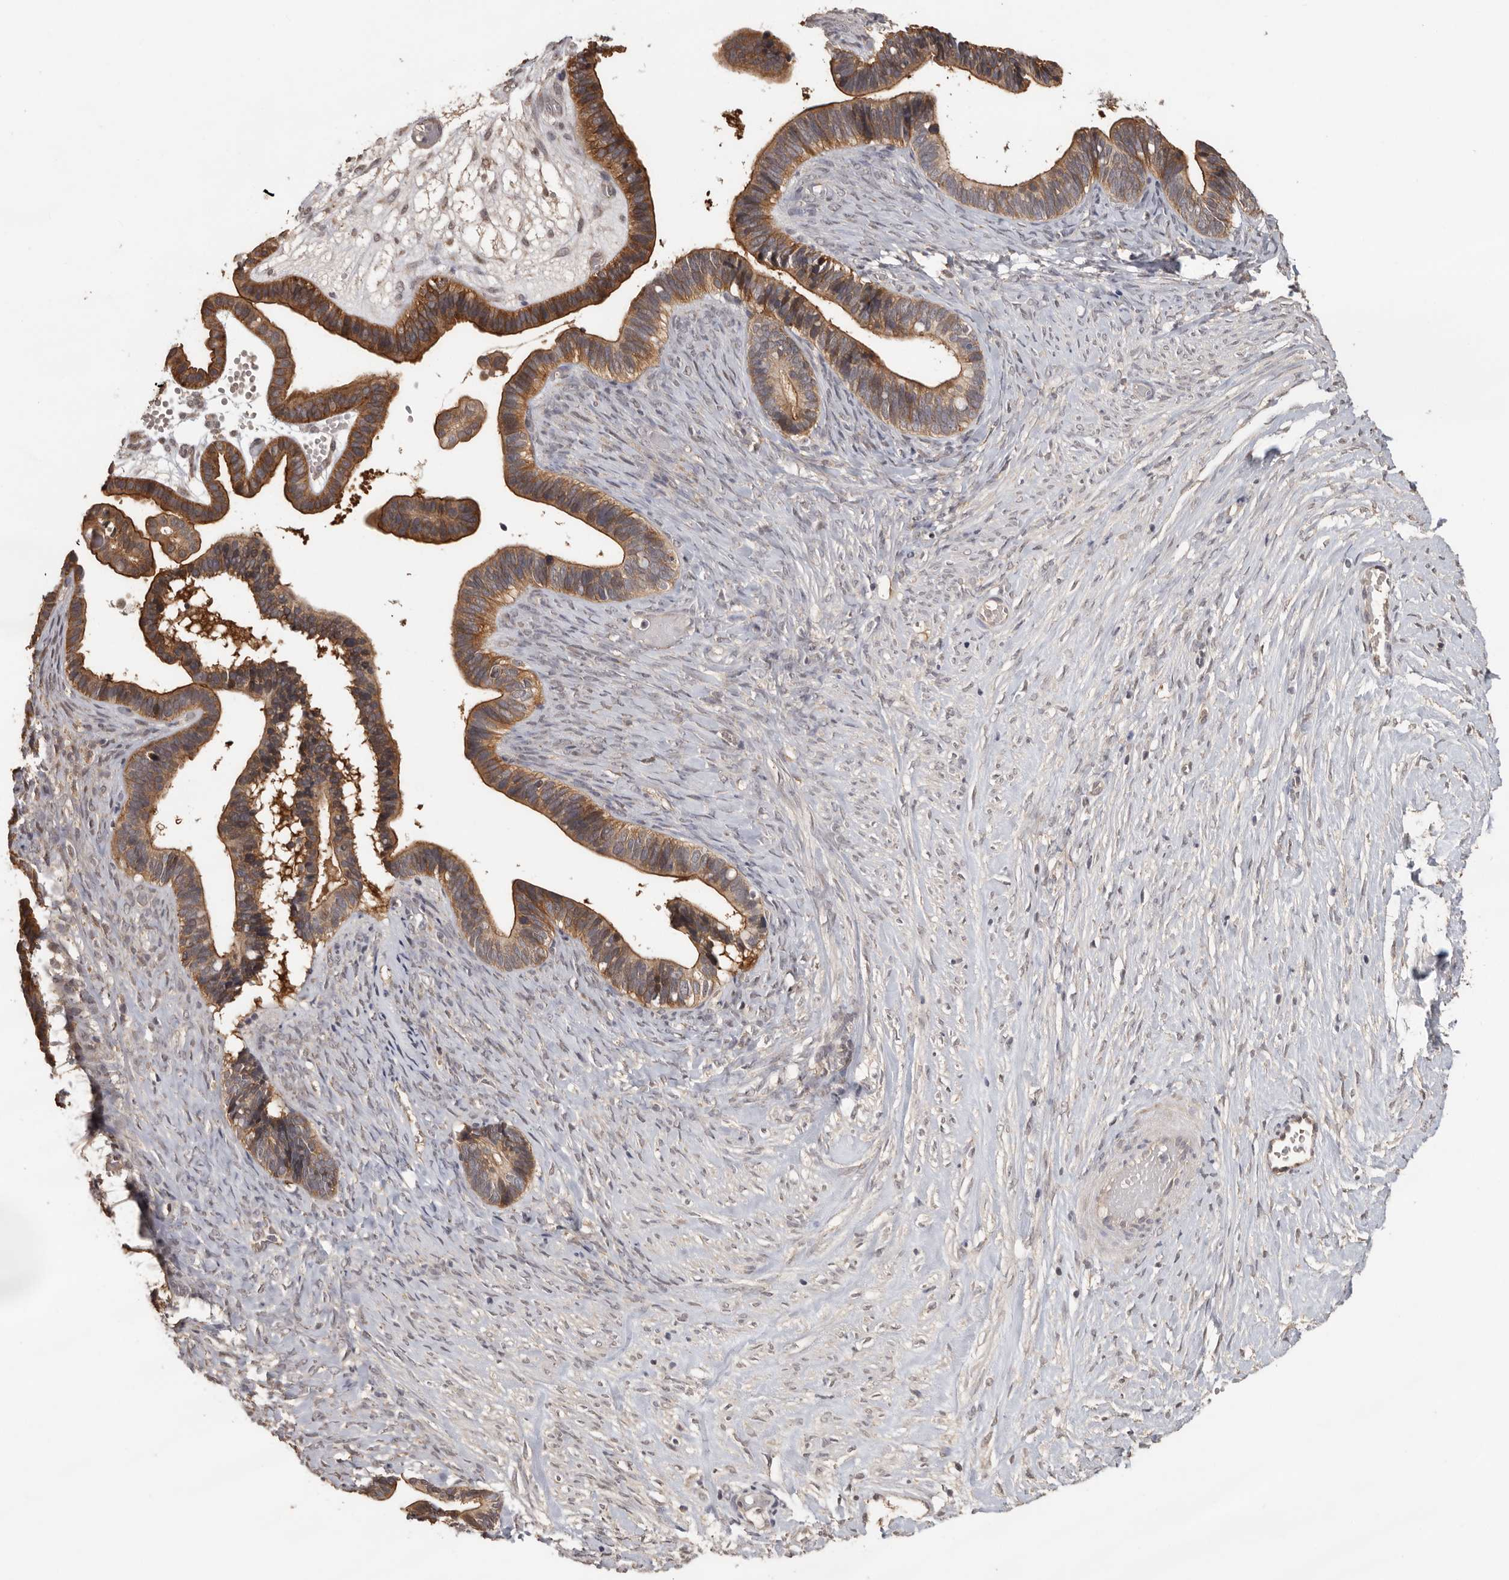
{"staining": {"intensity": "moderate", "quantity": ">75%", "location": "cytoplasmic/membranous"}, "tissue": "ovarian cancer", "cell_type": "Tumor cells", "image_type": "cancer", "snomed": [{"axis": "morphology", "description": "Cystadenocarcinoma, serous, NOS"}, {"axis": "topography", "description": "Ovary"}], "caption": "About >75% of tumor cells in human serous cystadenocarcinoma (ovarian) demonstrate moderate cytoplasmic/membranous protein positivity as visualized by brown immunohistochemical staining.", "gene": "BAIAP2", "patient": {"sex": "female", "age": 56}}